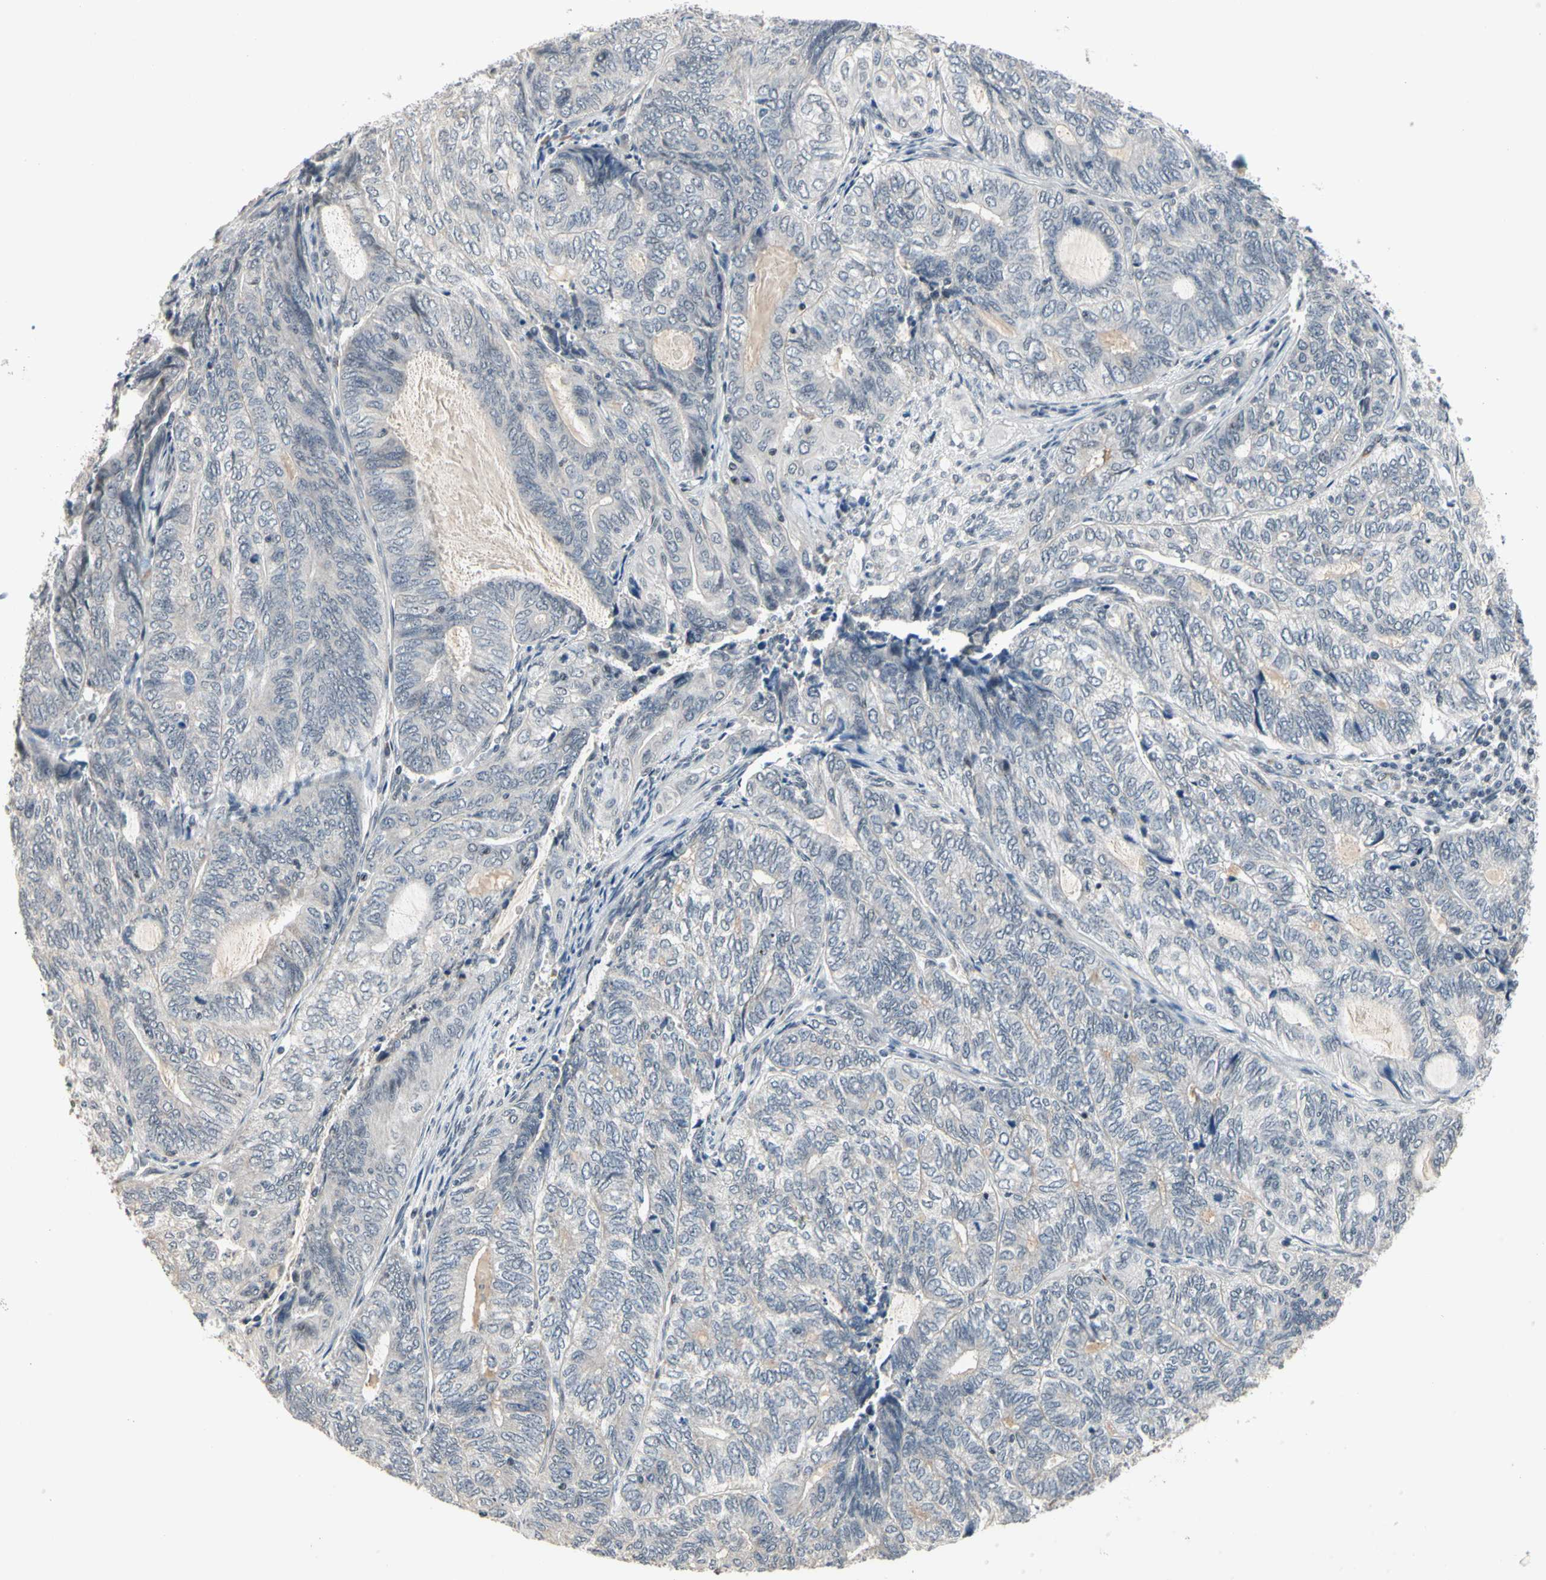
{"staining": {"intensity": "negative", "quantity": "none", "location": "none"}, "tissue": "endometrial cancer", "cell_type": "Tumor cells", "image_type": "cancer", "snomed": [{"axis": "morphology", "description": "Adenocarcinoma, NOS"}, {"axis": "topography", "description": "Uterus"}, {"axis": "topography", "description": "Endometrium"}], "caption": "Tumor cells are negative for protein expression in human endometrial adenocarcinoma.", "gene": "GREM1", "patient": {"sex": "female", "age": 70}}